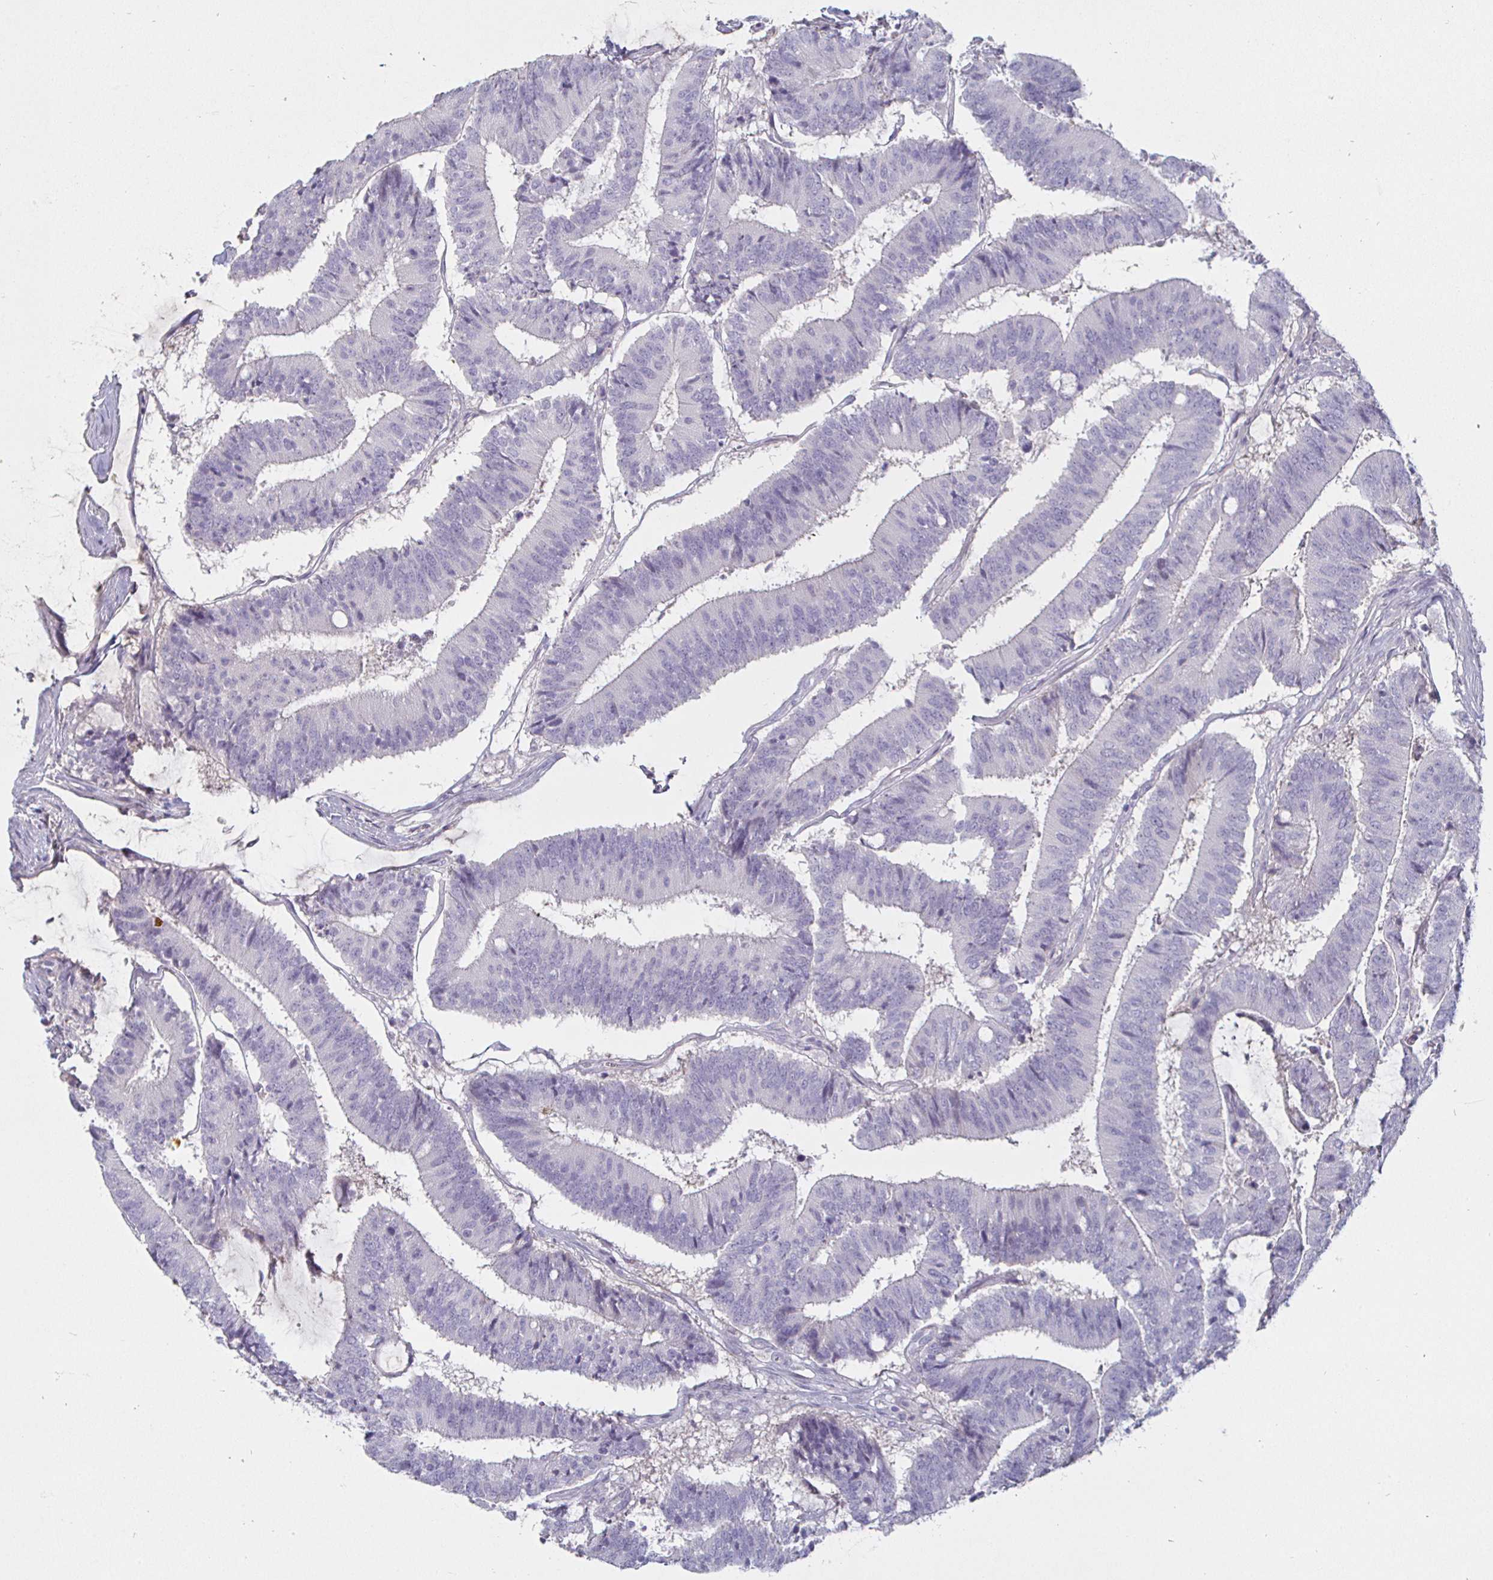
{"staining": {"intensity": "negative", "quantity": "none", "location": "none"}, "tissue": "colorectal cancer", "cell_type": "Tumor cells", "image_type": "cancer", "snomed": [{"axis": "morphology", "description": "Adenocarcinoma, NOS"}, {"axis": "topography", "description": "Colon"}], "caption": "Photomicrograph shows no protein staining in tumor cells of adenocarcinoma (colorectal) tissue. (Stains: DAB immunohistochemistry with hematoxylin counter stain, Microscopy: brightfield microscopy at high magnification).", "gene": "ENPP1", "patient": {"sex": "female", "age": 43}}